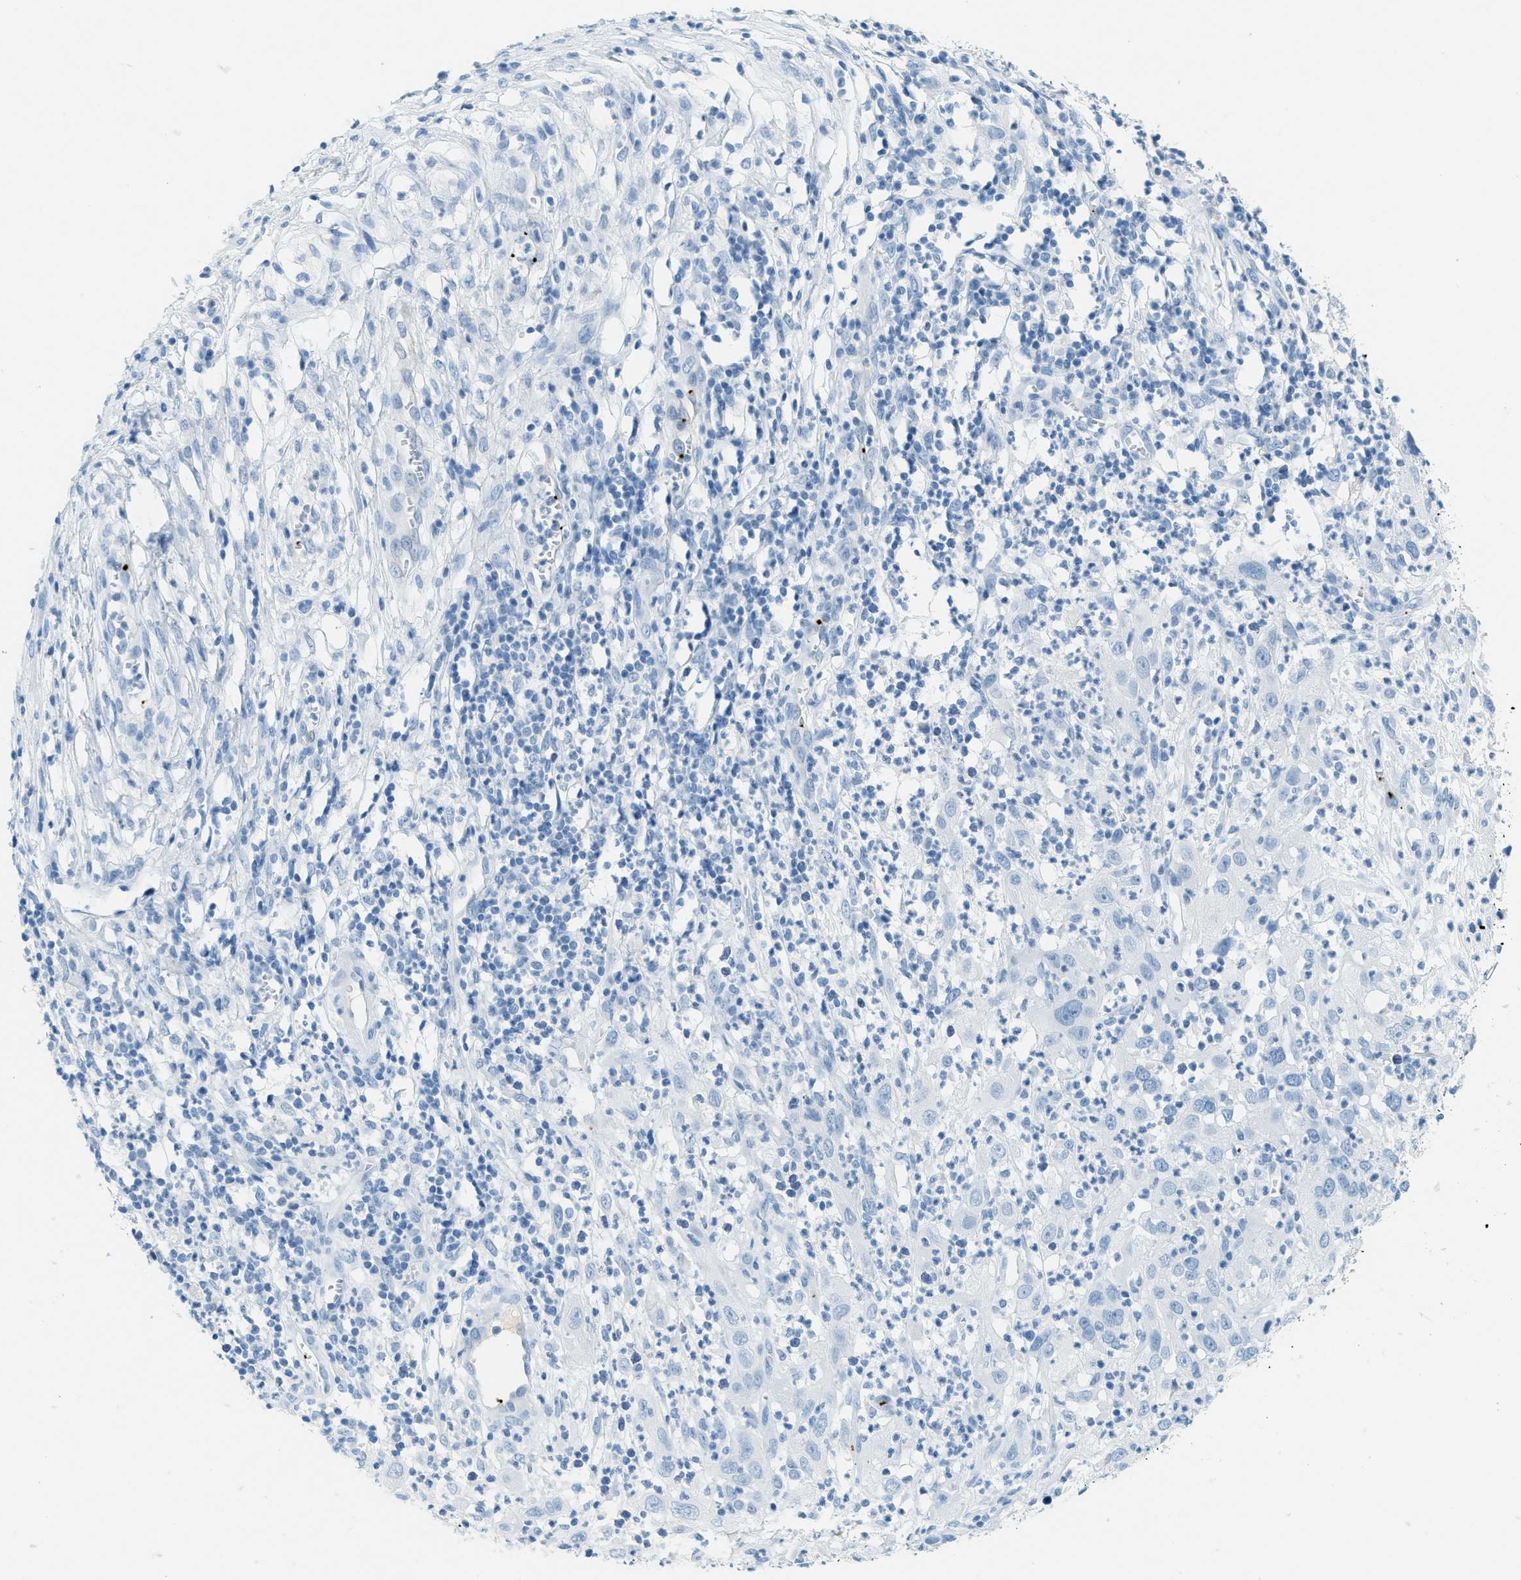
{"staining": {"intensity": "negative", "quantity": "none", "location": "none"}, "tissue": "cervical cancer", "cell_type": "Tumor cells", "image_type": "cancer", "snomed": [{"axis": "morphology", "description": "Squamous cell carcinoma, NOS"}, {"axis": "topography", "description": "Cervix"}], "caption": "Human cervical cancer (squamous cell carcinoma) stained for a protein using immunohistochemistry reveals no staining in tumor cells.", "gene": "PPBP", "patient": {"sex": "female", "age": 32}}